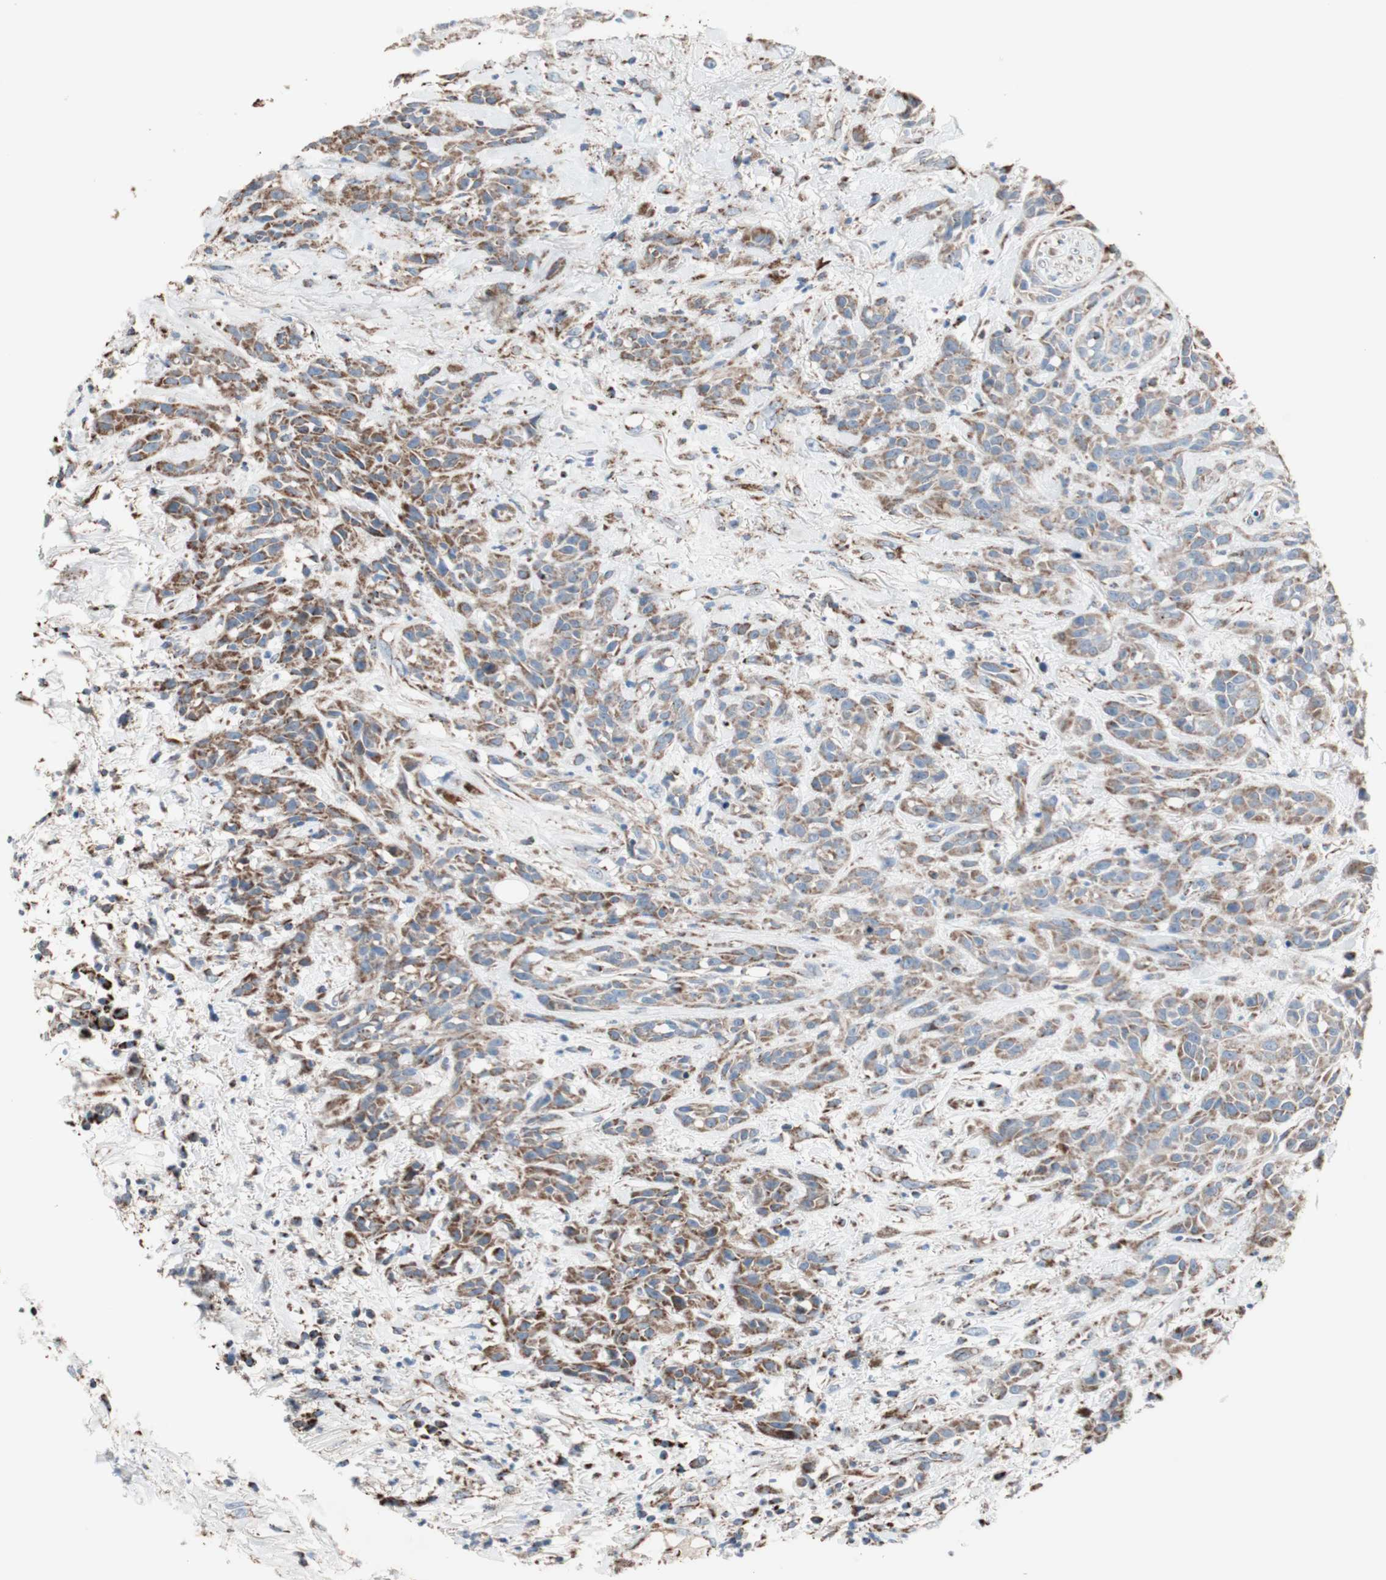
{"staining": {"intensity": "moderate", "quantity": "25%-75%", "location": "cytoplasmic/membranous"}, "tissue": "head and neck cancer", "cell_type": "Tumor cells", "image_type": "cancer", "snomed": [{"axis": "morphology", "description": "Squamous cell carcinoma, NOS"}, {"axis": "topography", "description": "Head-Neck"}], "caption": "The micrograph shows a brown stain indicating the presence of a protein in the cytoplasmic/membranous of tumor cells in head and neck squamous cell carcinoma.", "gene": "PCSK4", "patient": {"sex": "male", "age": 62}}